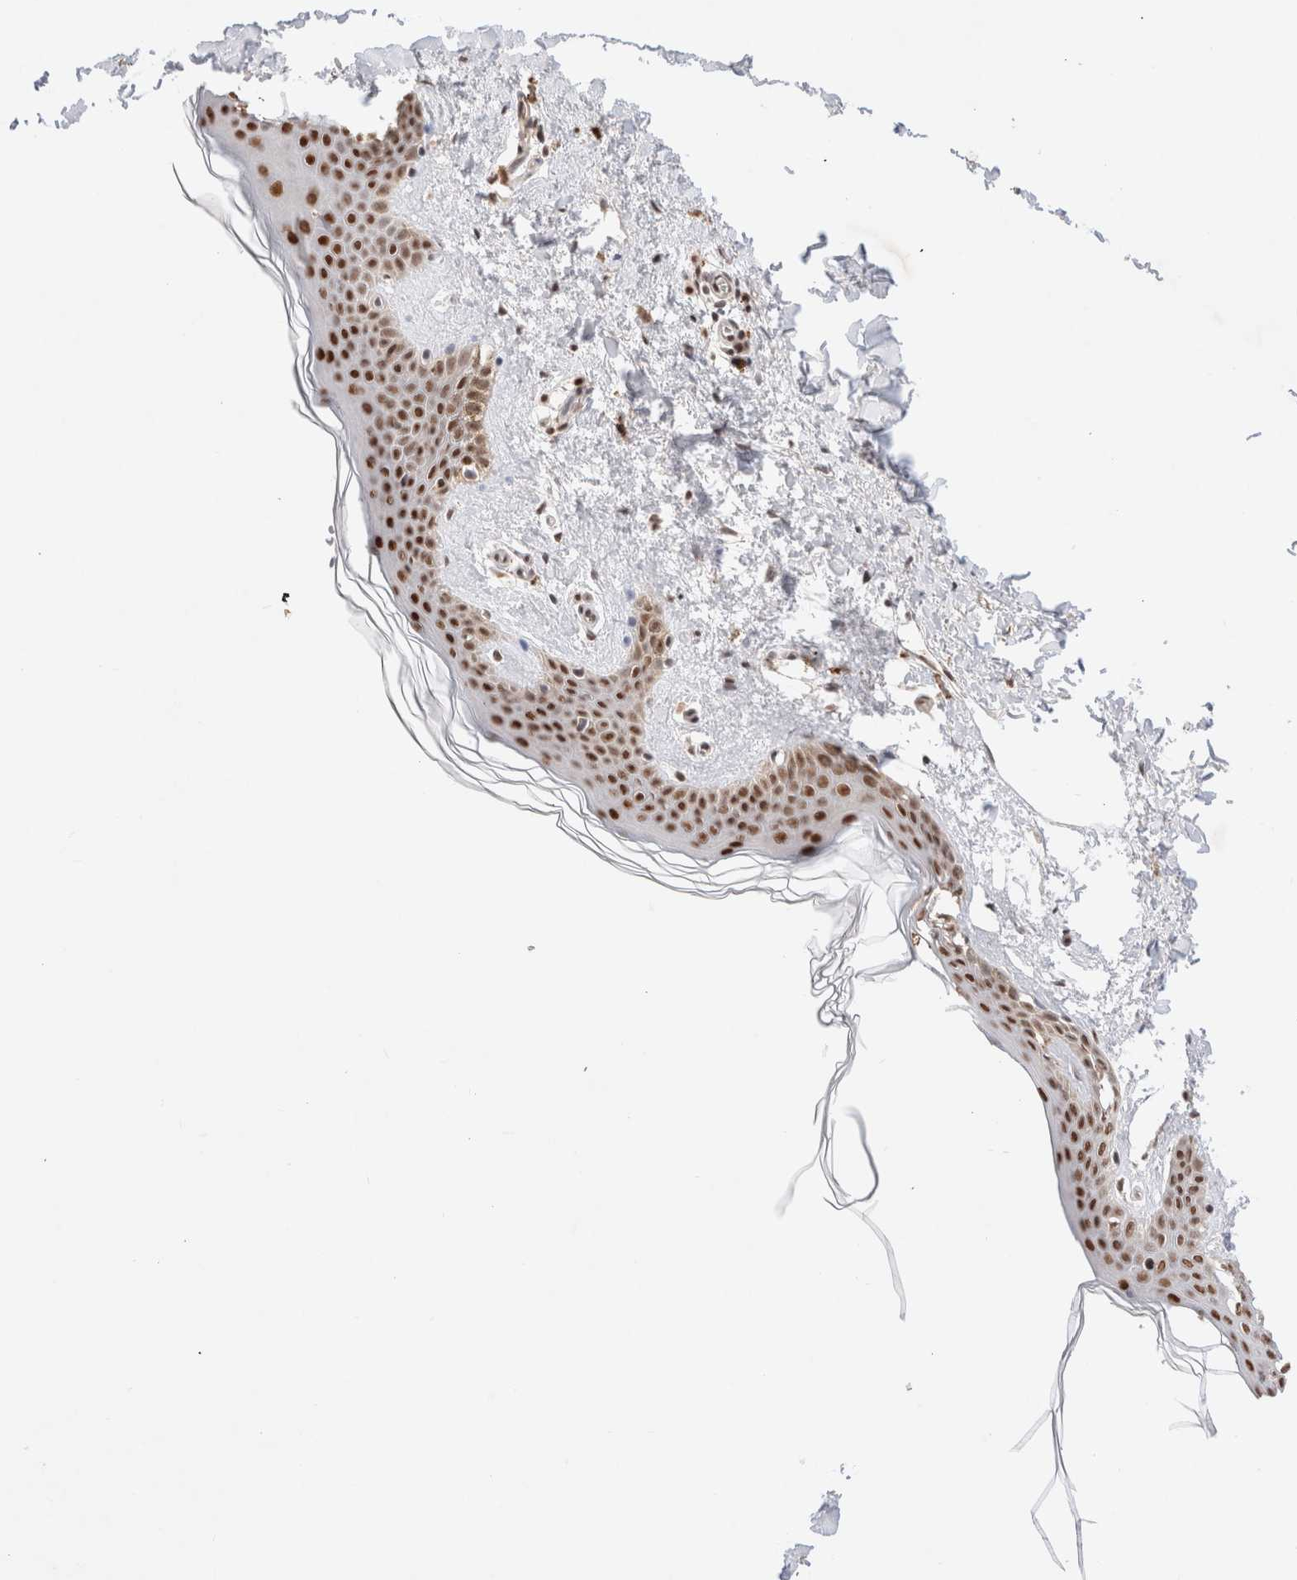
{"staining": {"intensity": "moderate", "quantity": ">75%", "location": "nuclear"}, "tissue": "skin", "cell_type": "Fibroblasts", "image_type": "normal", "snomed": [{"axis": "morphology", "description": "Normal tissue, NOS"}, {"axis": "topography", "description": "Skin"}], "caption": "Protein analysis of benign skin exhibits moderate nuclear expression in about >75% of fibroblasts. (Stains: DAB (3,3'-diaminobenzidine) in brown, nuclei in blue, Microscopy: brightfield microscopy at high magnification).", "gene": "GTF2I", "patient": {"sex": "female", "age": 46}}